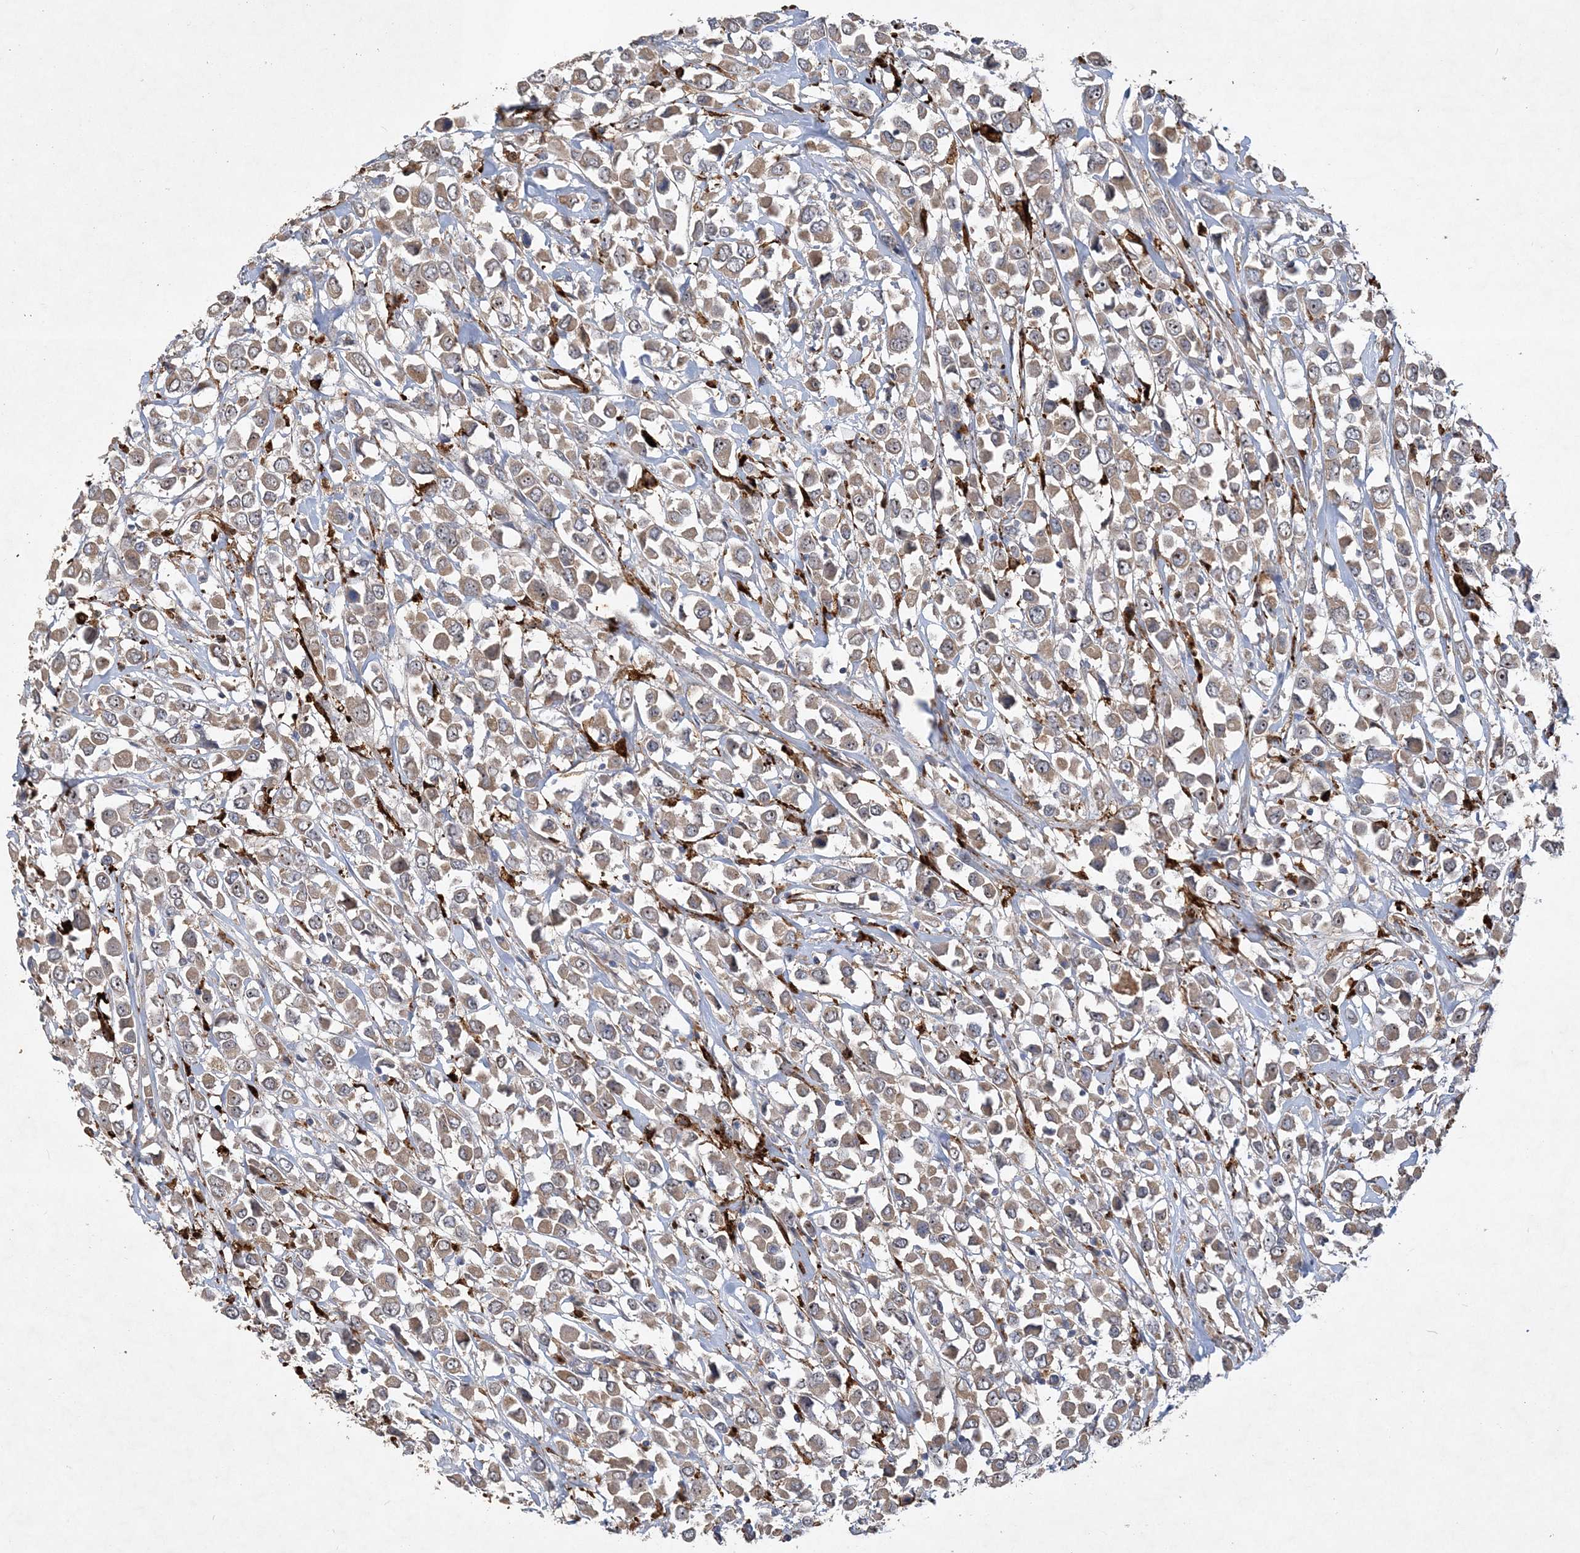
{"staining": {"intensity": "weak", "quantity": ">75%", "location": "cytoplasmic/membranous"}, "tissue": "breast cancer", "cell_type": "Tumor cells", "image_type": "cancer", "snomed": [{"axis": "morphology", "description": "Duct carcinoma"}, {"axis": "topography", "description": "Breast"}], "caption": "A brown stain highlights weak cytoplasmic/membranous expression of a protein in breast infiltrating ductal carcinoma tumor cells.", "gene": "FEZ2", "patient": {"sex": "female", "age": 61}}